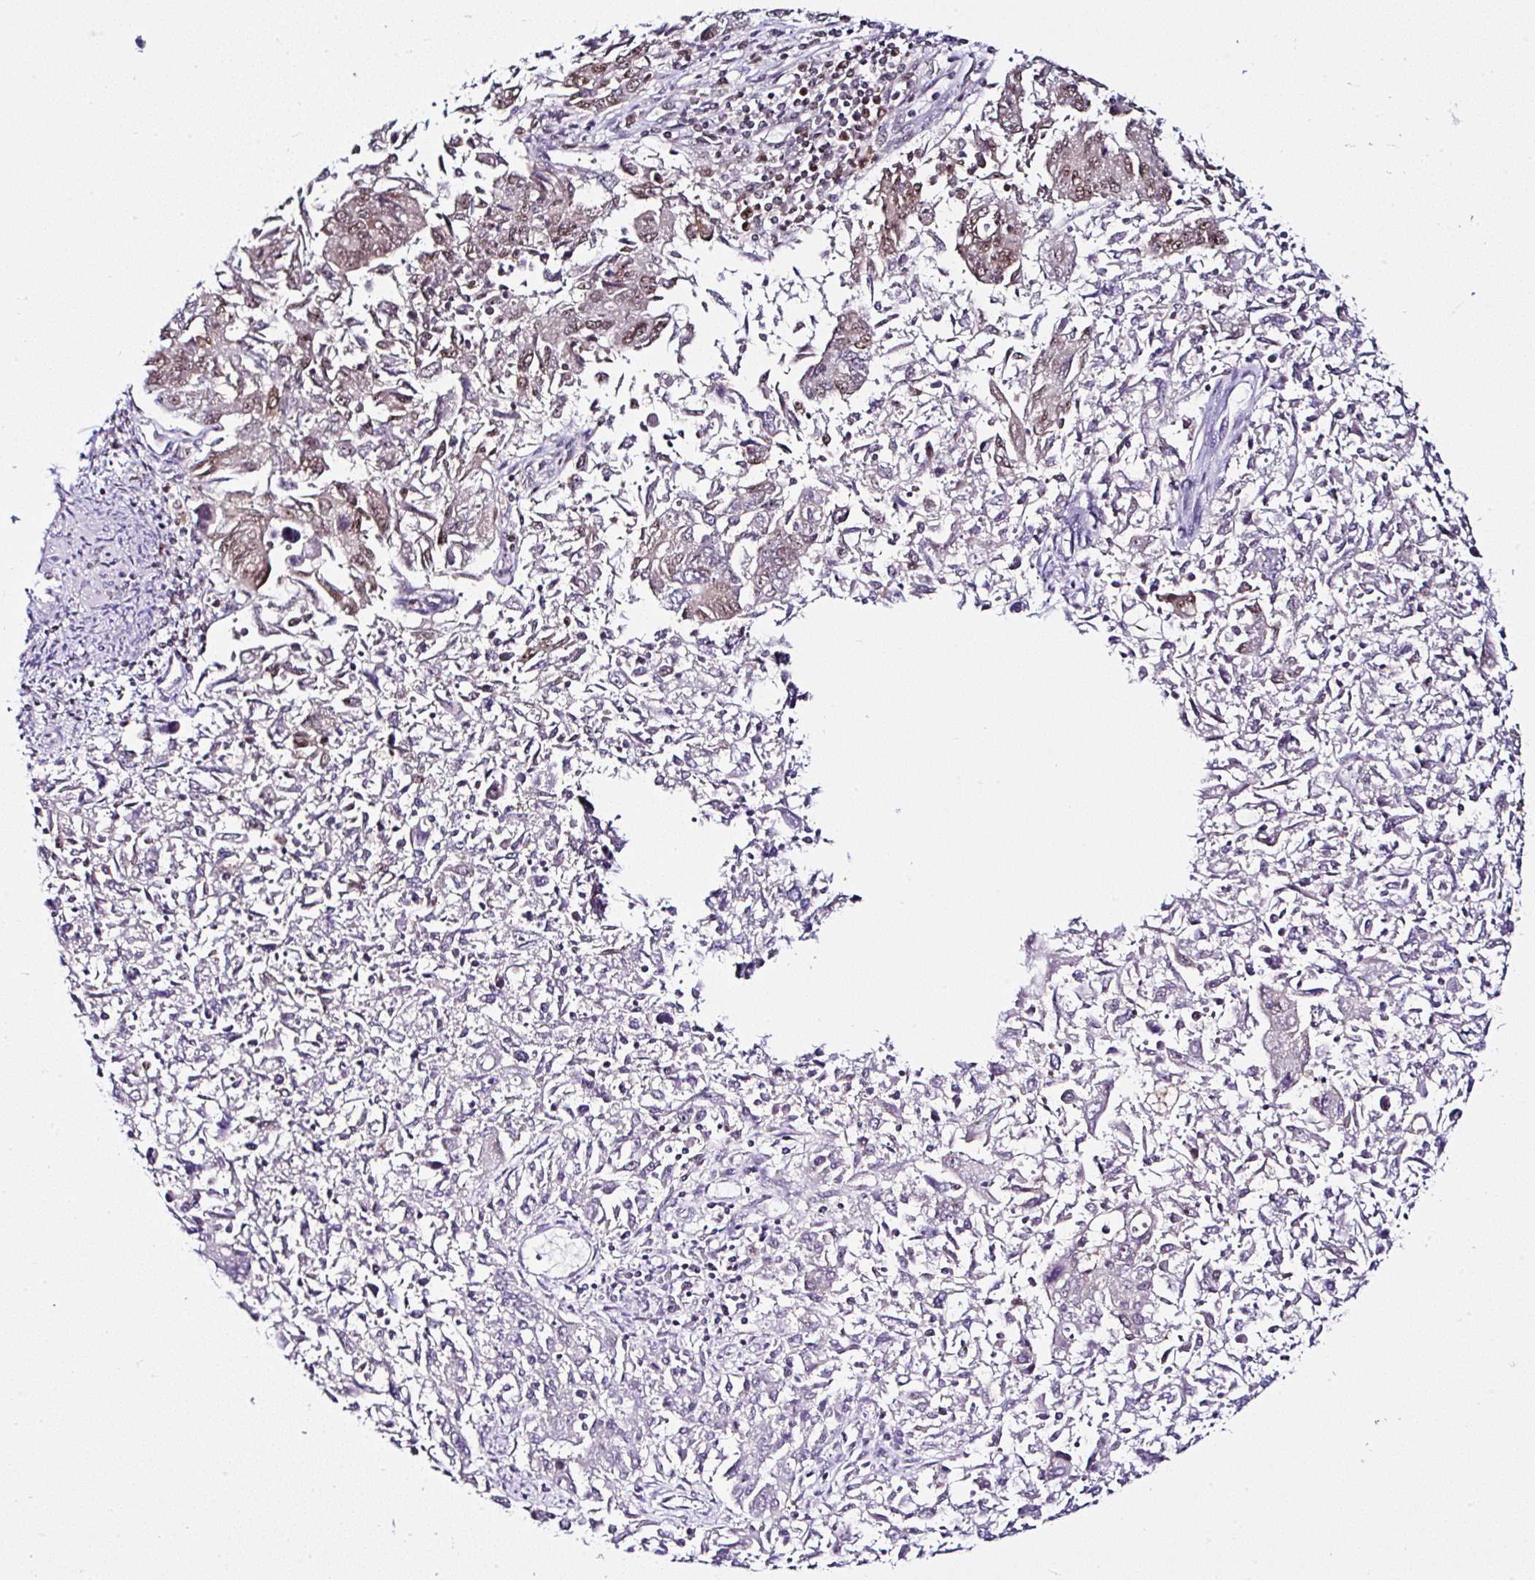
{"staining": {"intensity": "weak", "quantity": "25%-75%", "location": "nuclear"}, "tissue": "endometrial cancer", "cell_type": "Tumor cells", "image_type": "cancer", "snomed": [{"axis": "morphology", "description": "Adenocarcinoma, NOS"}, {"axis": "topography", "description": "Endometrium"}], "caption": "The photomicrograph displays a brown stain indicating the presence of a protein in the nuclear of tumor cells in endometrial cancer (adenocarcinoma).", "gene": "PTPN2", "patient": {"sex": "female", "age": 42}}